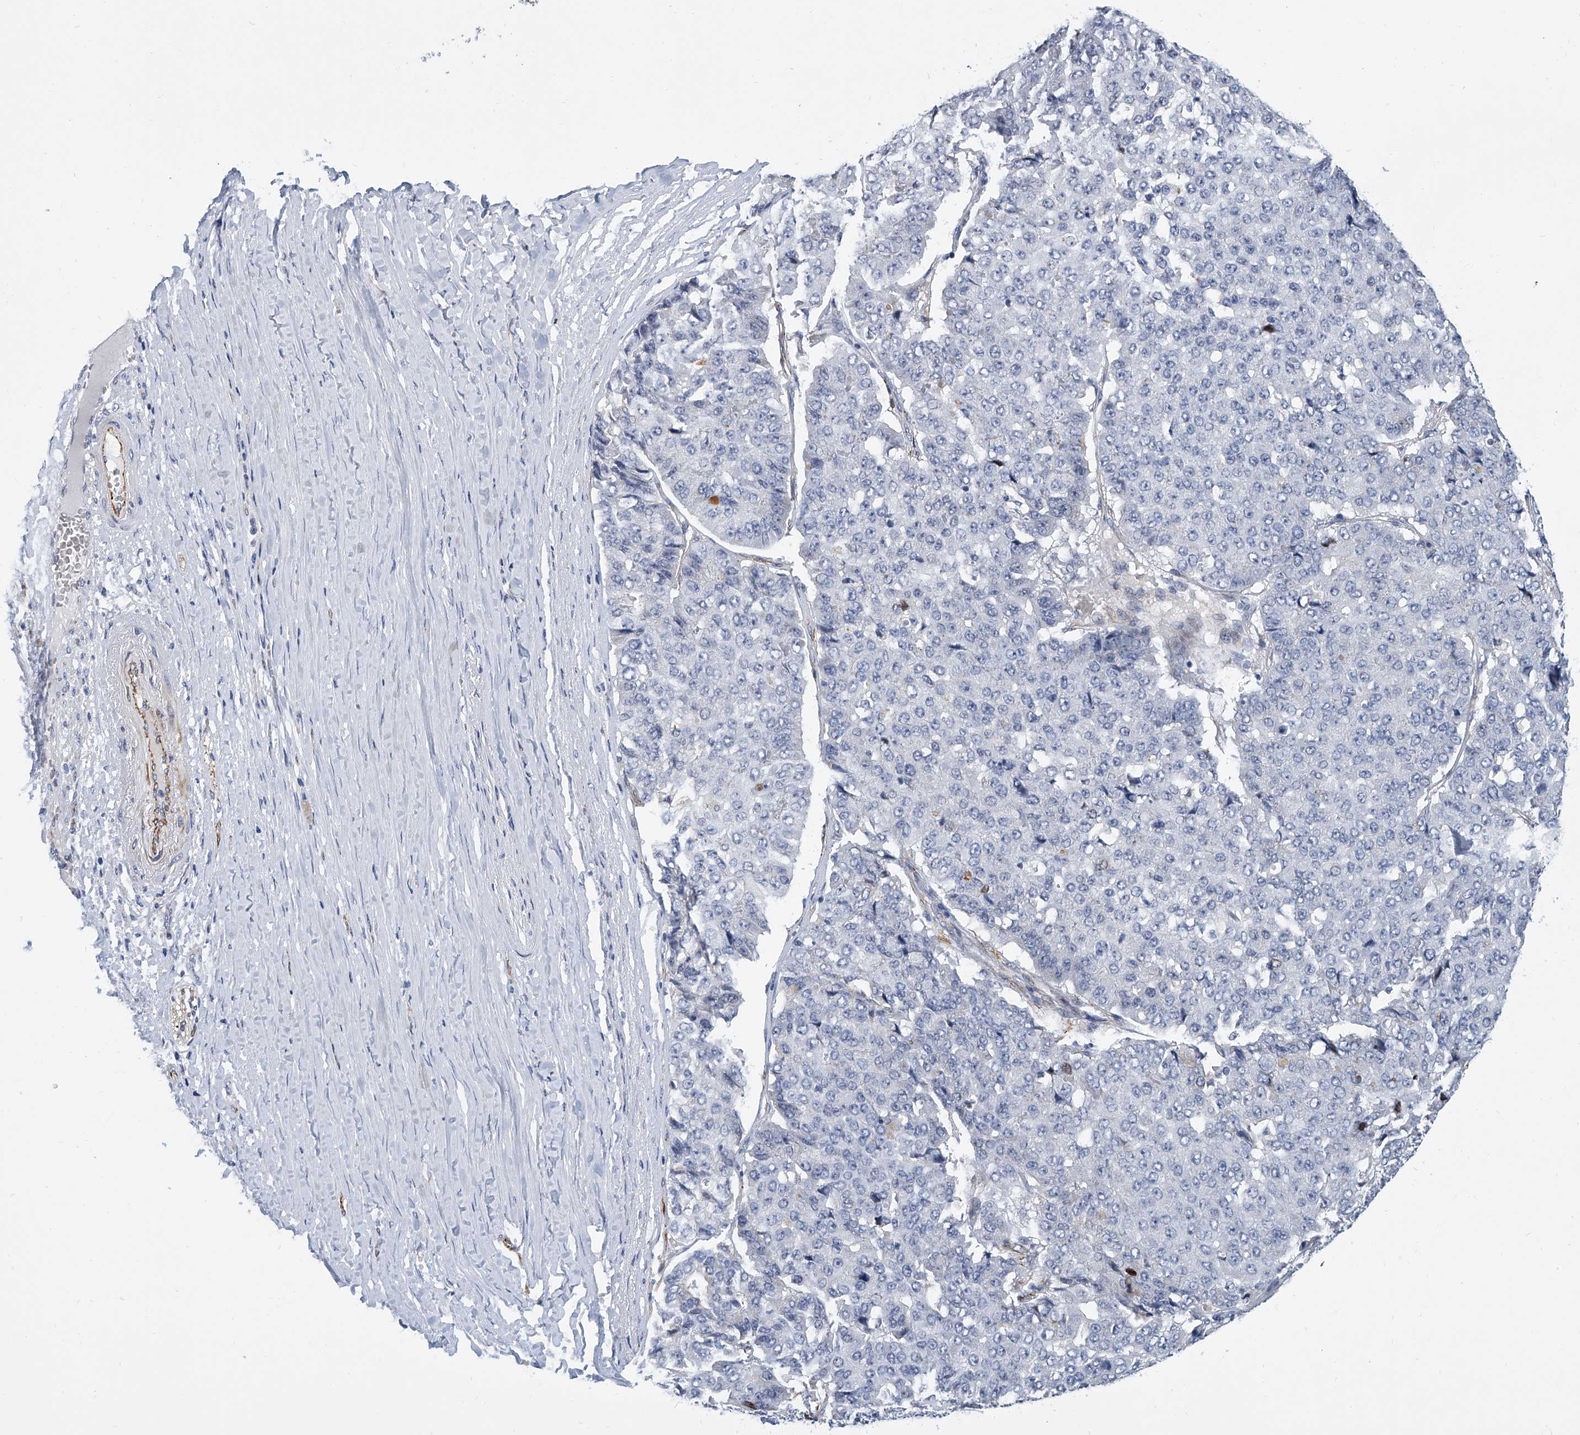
{"staining": {"intensity": "negative", "quantity": "none", "location": "none"}, "tissue": "pancreatic cancer", "cell_type": "Tumor cells", "image_type": "cancer", "snomed": [{"axis": "morphology", "description": "Adenocarcinoma, NOS"}, {"axis": "topography", "description": "Pancreas"}], "caption": "IHC histopathology image of neoplastic tissue: human pancreatic cancer stained with DAB demonstrates no significant protein expression in tumor cells.", "gene": "KIRREL1", "patient": {"sex": "male", "age": 50}}